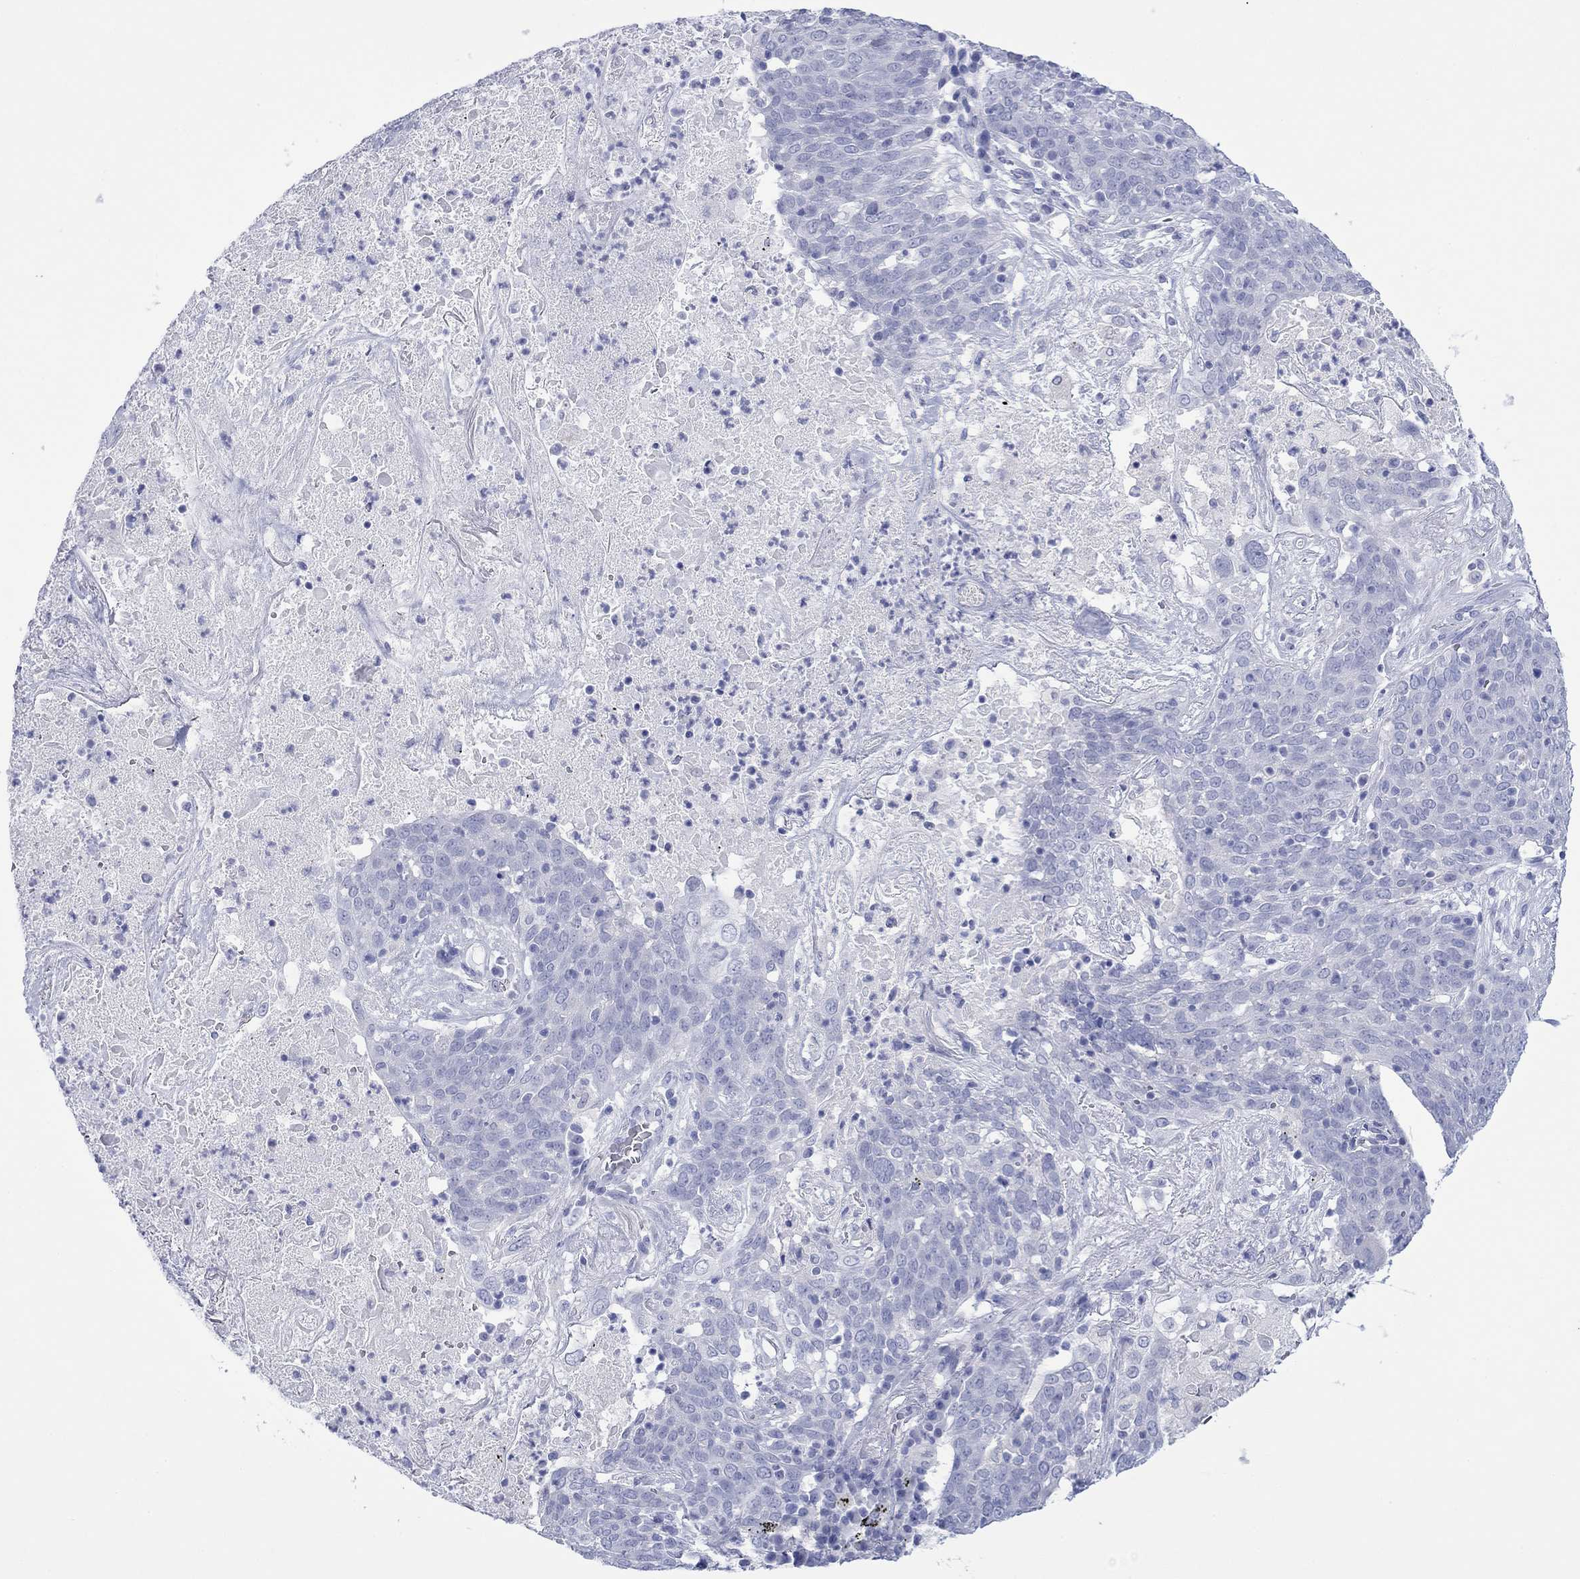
{"staining": {"intensity": "negative", "quantity": "none", "location": "none"}, "tissue": "lung cancer", "cell_type": "Tumor cells", "image_type": "cancer", "snomed": [{"axis": "morphology", "description": "Squamous cell carcinoma, NOS"}, {"axis": "topography", "description": "Lung"}], "caption": "This is an immunohistochemistry image of squamous cell carcinoma (lung). There is no staining in tumor cells.", "gene": "MLANA", "patient": {"sex": "male", "age": 82}}